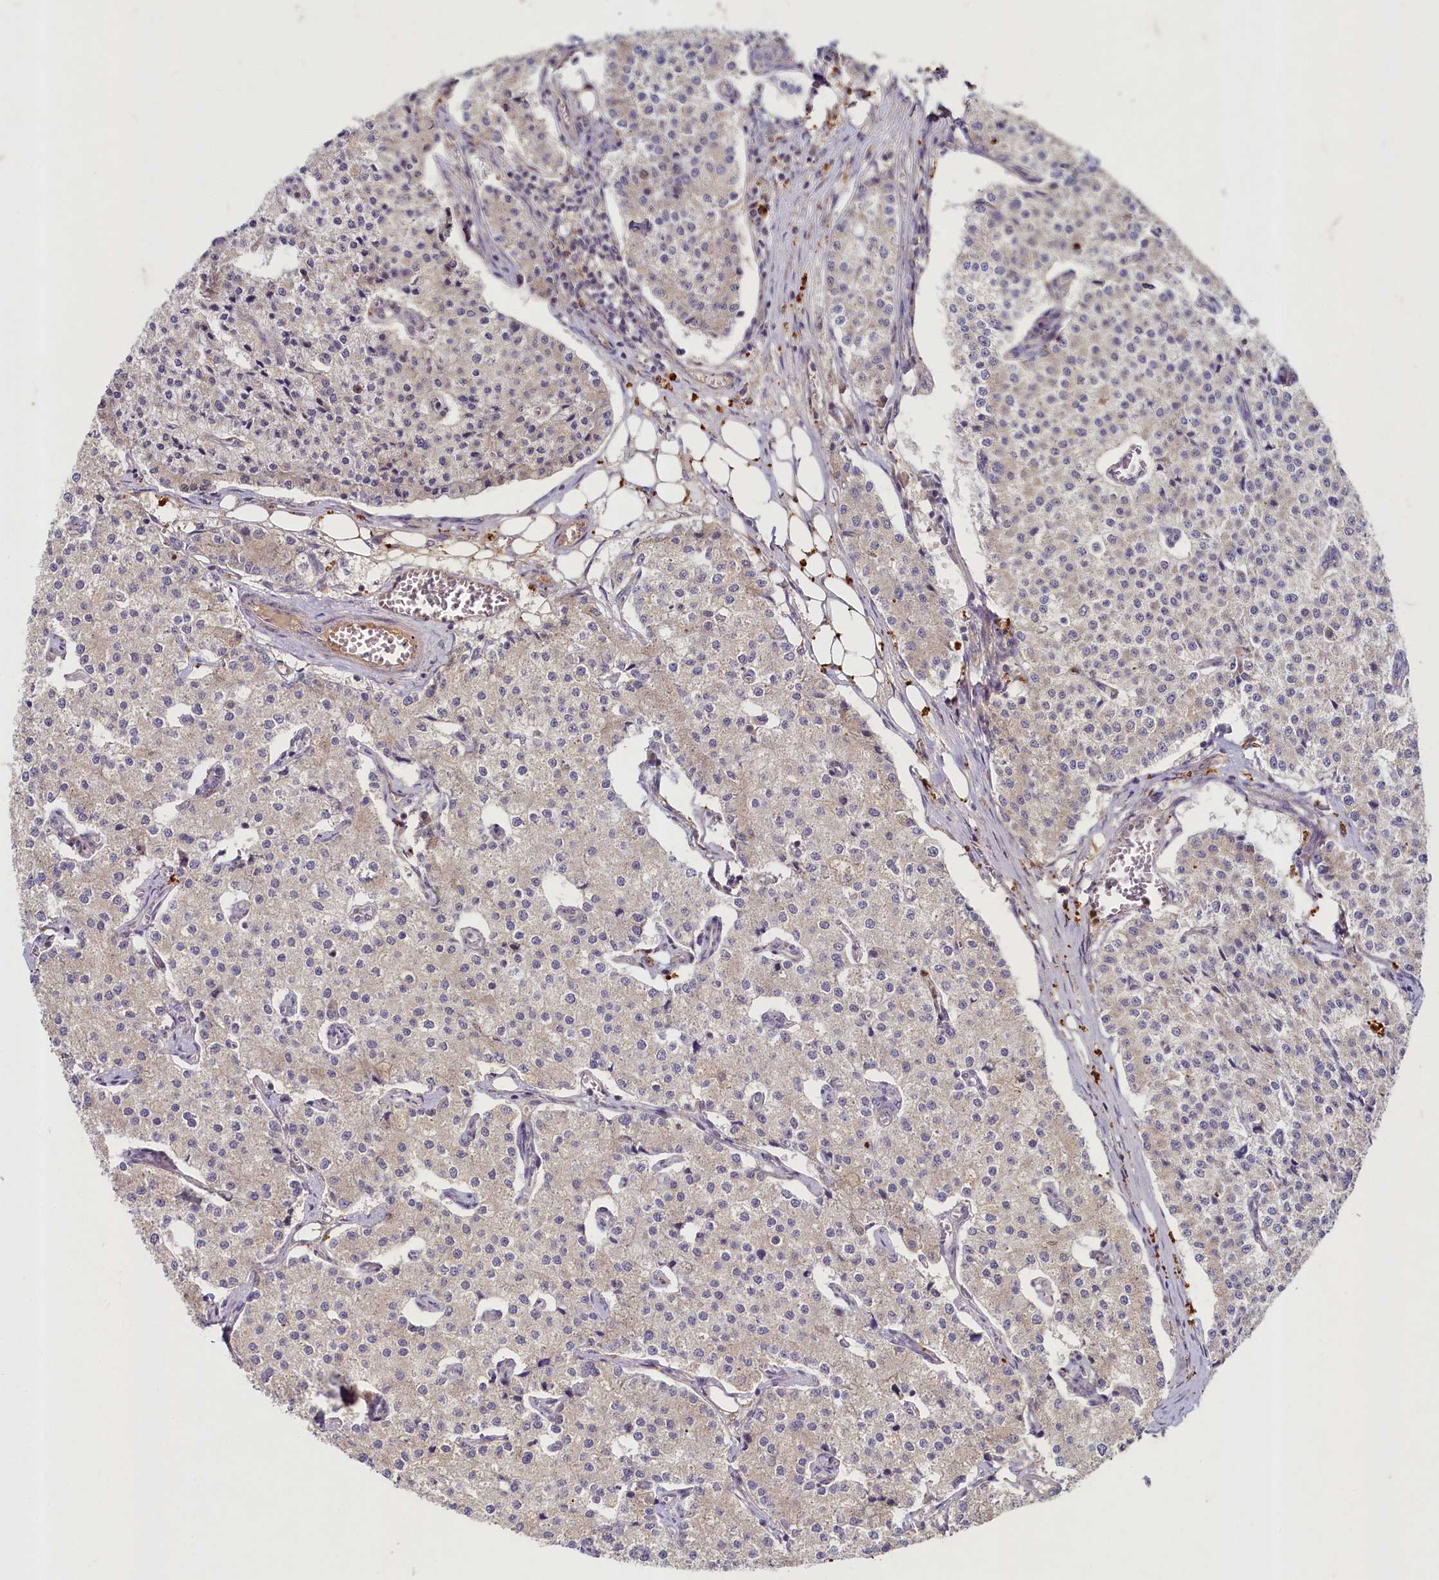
{"staining": {"intensity": "negative", "quantity": "none", "location": "none"}, "tissue": "carcinoid", "cell_type": "Tumor cells", "image_type": "cancer", "snomed": [{"axis": "morphology", "description": "Carcinoid, malignant, NOS"}, {"axis": "topography", "description": "Colon"}], "caption": "Histopathology image shows no protein expression in tumor cells of carcinoid (malignant) tissue.", "gene": "HERC3", "patient": {"sex": "female", "age": 52}}